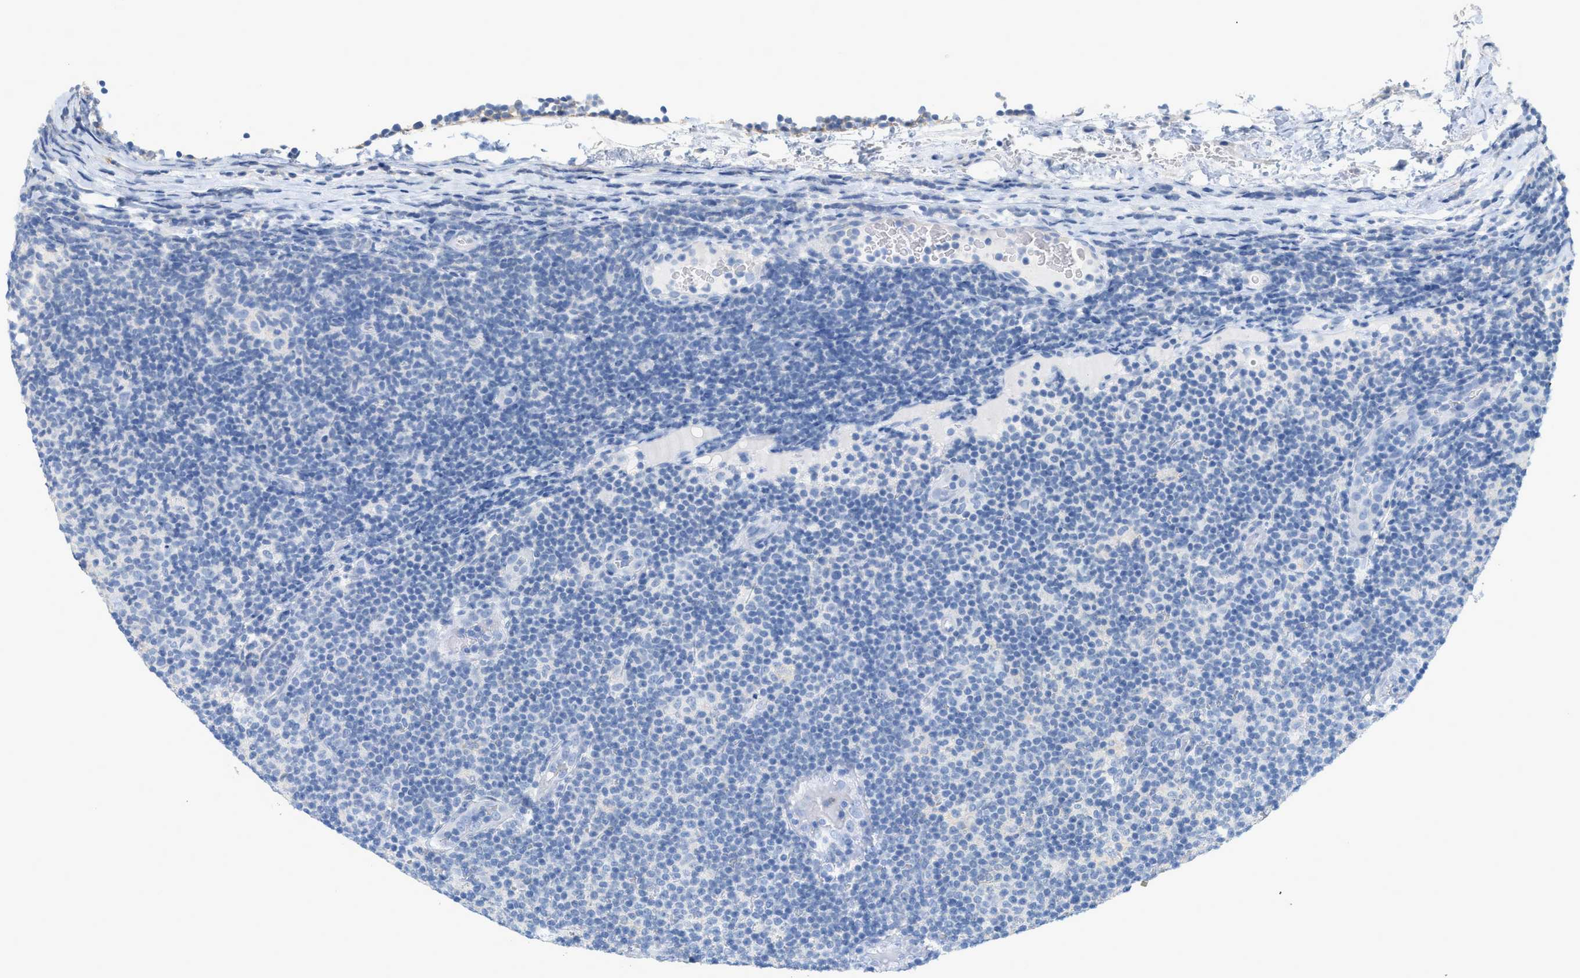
{"staining": {"intensity": "negative", "quantity": "none", "location": "none"}, "tissue": "lymphoma", "cell_type": "Tumor cells", "image_type": "cancer", "snomed": [{"axis": "morphology", "description": "Malignant lymphoma, non-Hodgkin's type, Low grade"}, {"axis": "topography", "description": "Lymph node"}], "caption": "IHC histopathology image of human lymphoma stained for a protein (brown), which exhibits no expression in tumor cells.", "gene": "PAPPA", "patient": {"sex": "male", "age": 83}}